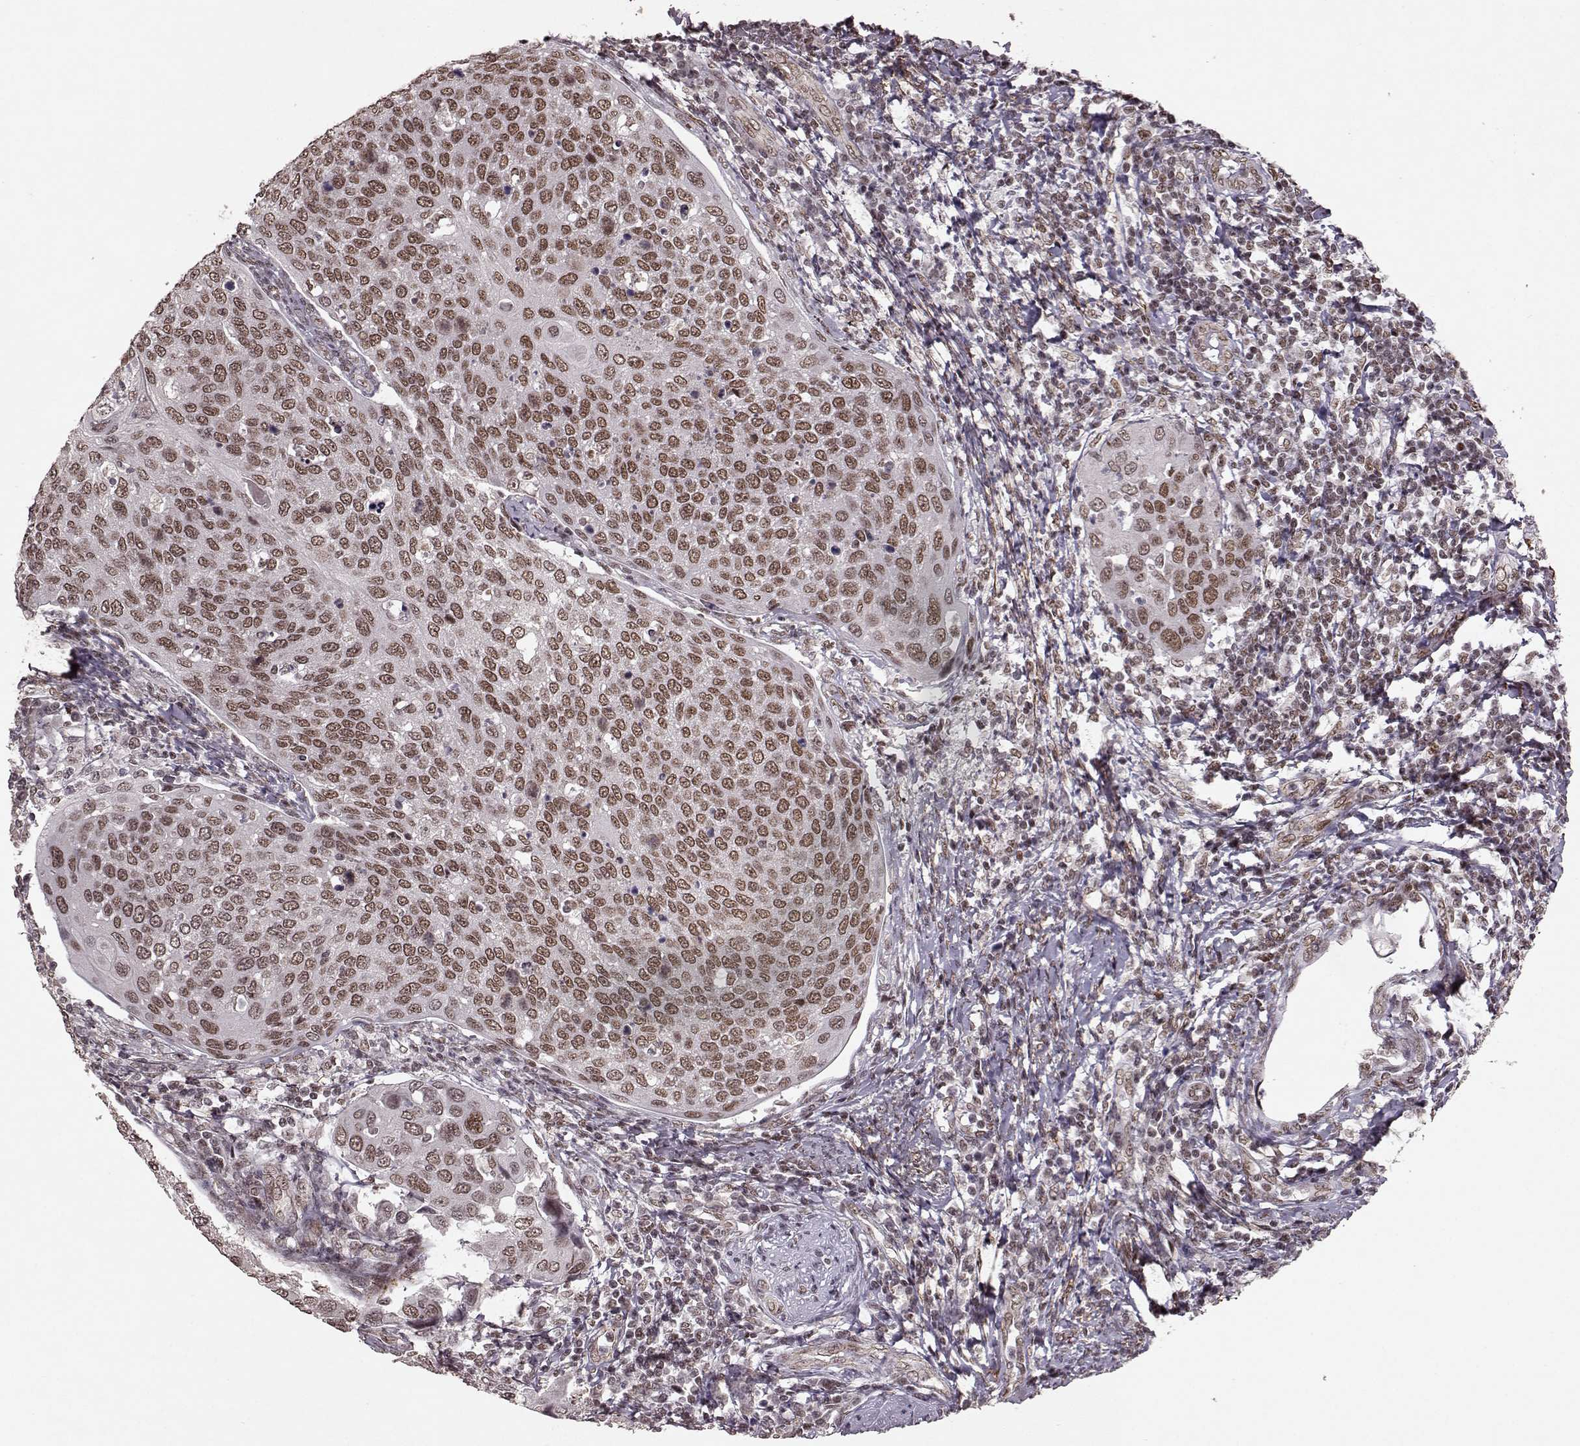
{"staining": {"intensity": "moderate", "quantity": ">75%", "location": "nuclear"}, "tissue": "cervical cancer", "cell_type": "Tumor cells", "image_type": "cancer", "snomed": [{"axis": "morphology", "description": "Squamous cell carcinoma, NOS"}, {"axis": "topography", "description": "Cervix"}], "caption": "Brown immunohistochemical staining in cervical cancer (squamous cell carcinoma) shows moderate nuclear staining in approximately >75% of tumor cells.", "gene": "RRAGD", "patient": {"sex": "female", "age": 54}}